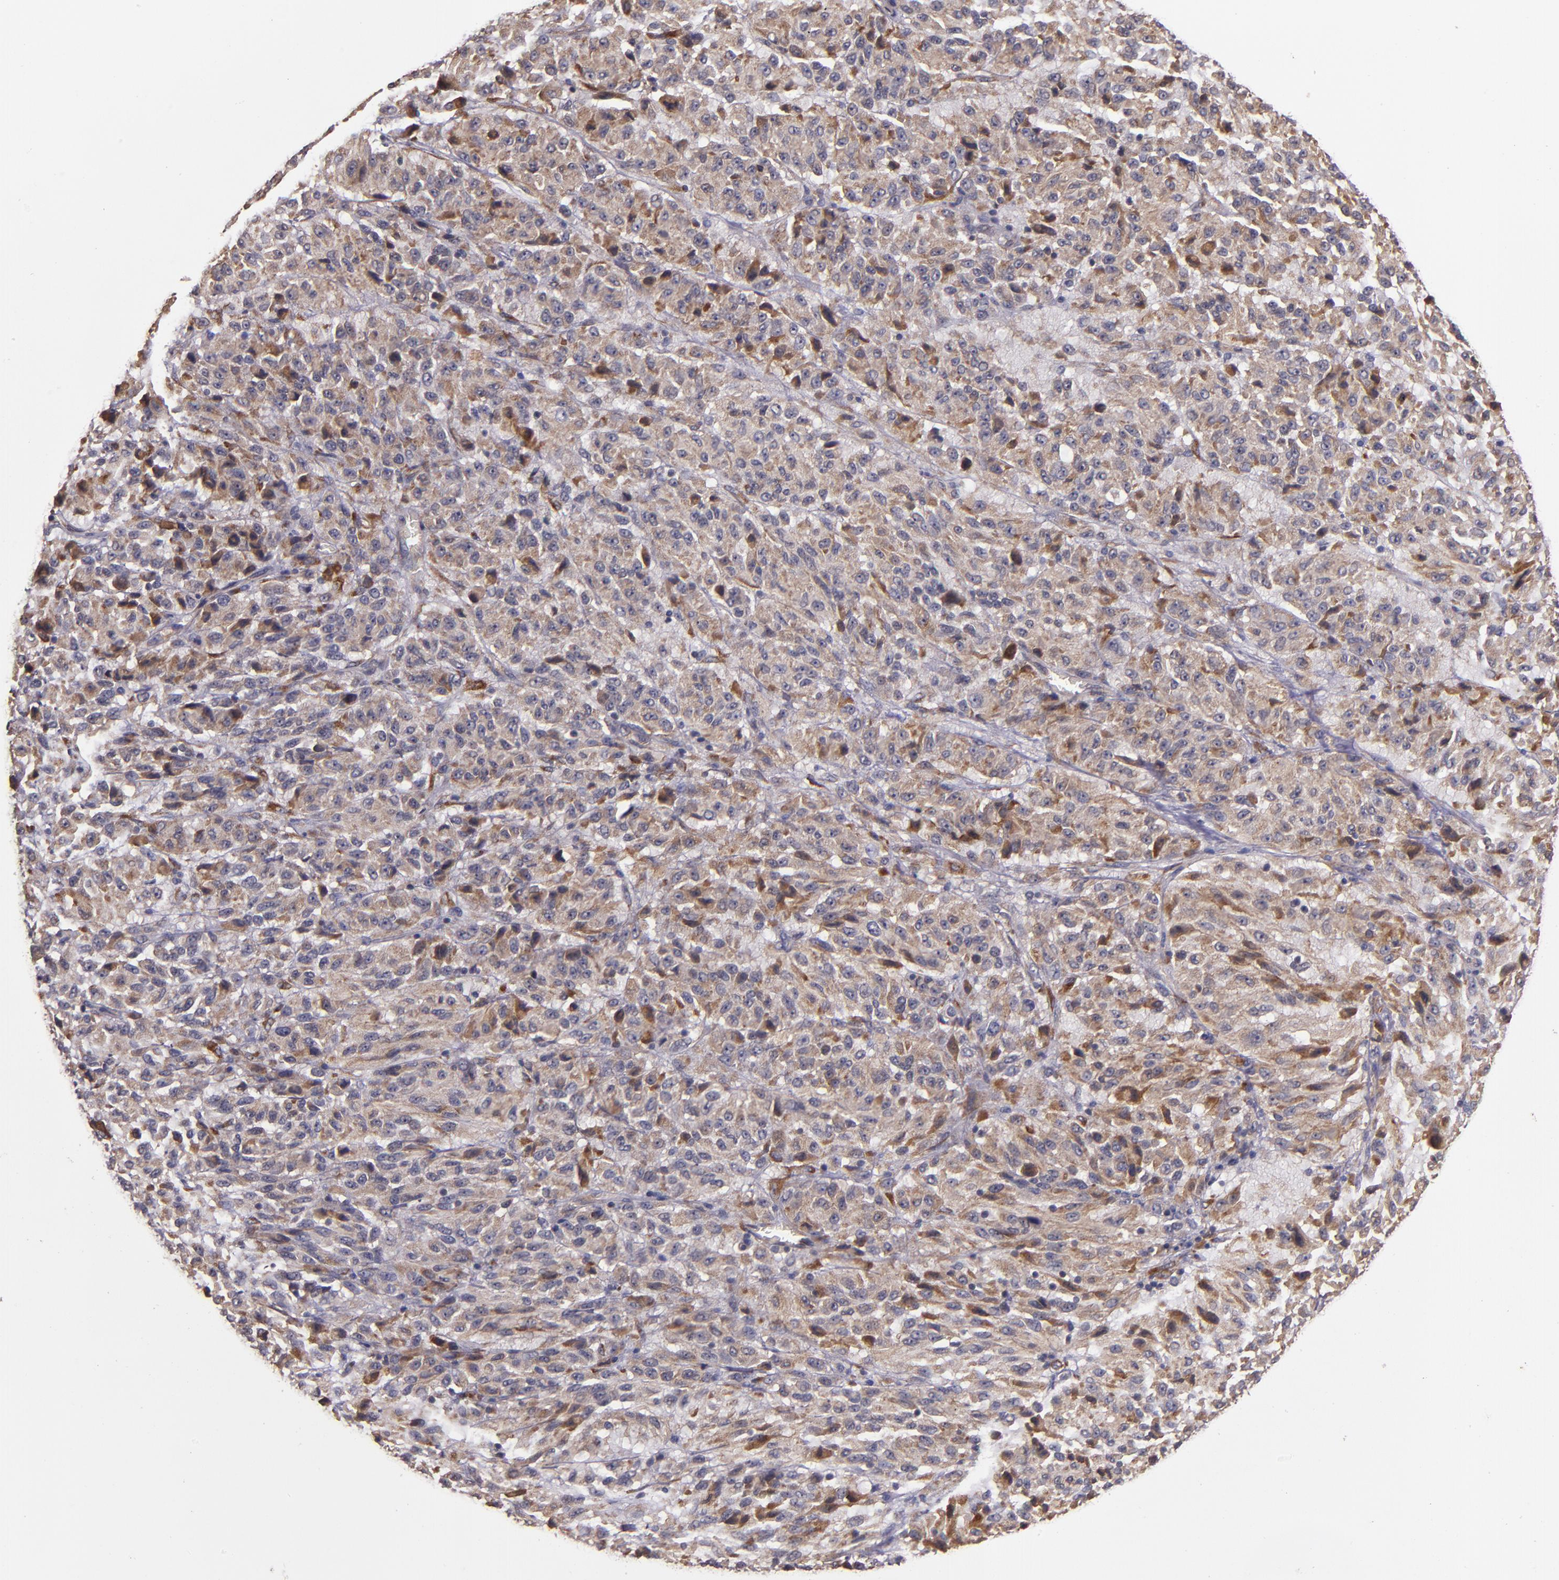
{"staining": {"intensity": "moderate", "quantity": ">75%", "location": "cytoplasmic/membranous"}, "tissue": "melanoma", "cell_type": "Tumor cells", "image_type": "cancer", "snomed": [{"axis": "morphology", "description": "Malignant melanoma, Metastatic site"}, {"axis": "topography", "description": "Lung"}], "caption": "Melanoma stained for a protein shows moderate cytoplasmic/membranous positivity in tumor cells.", "gene": "PRAF2", "patient": {"sex": "male", "age": 64}}